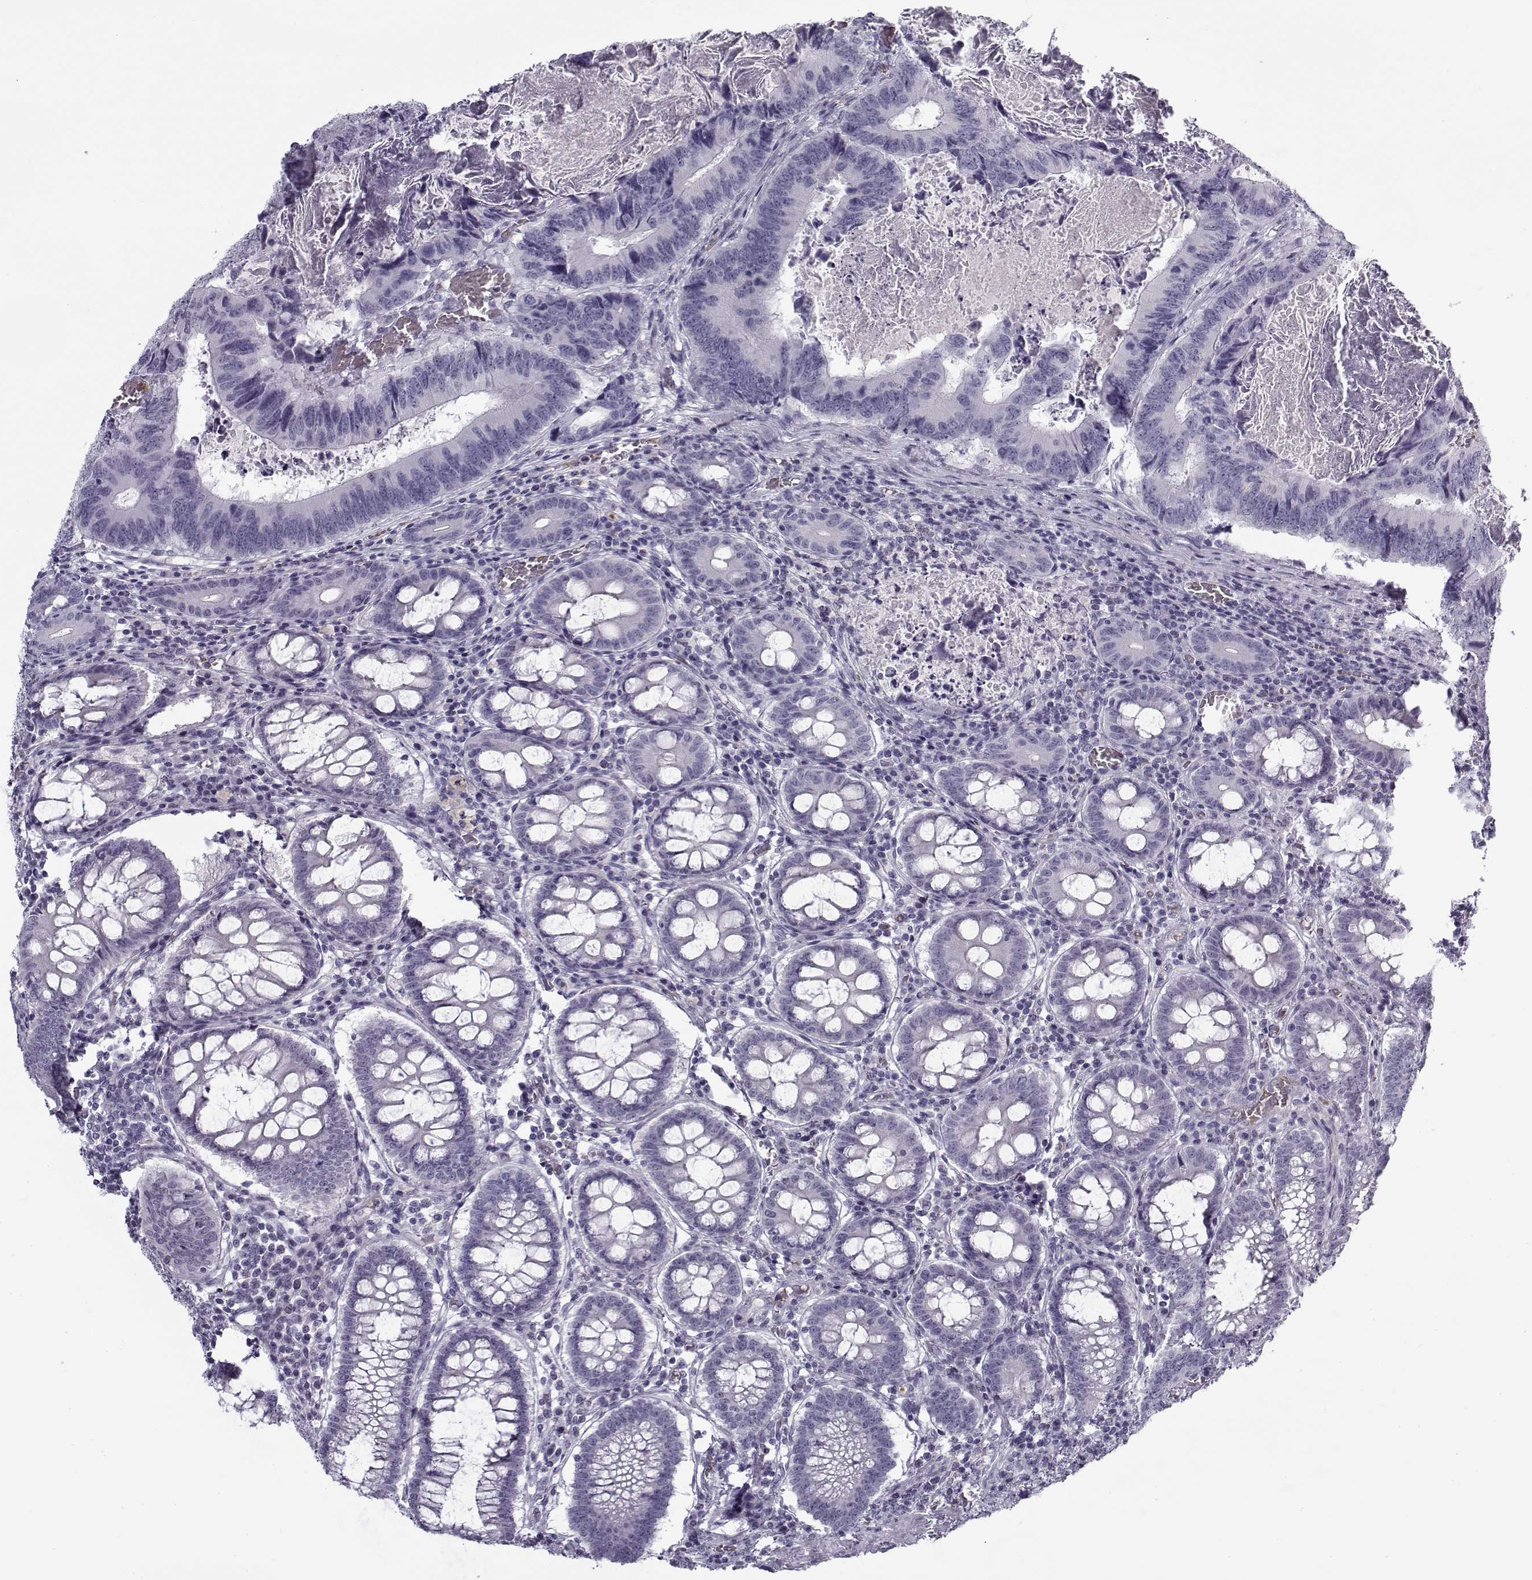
{"staining": {"intensity": "negative", "quantity": "none", "location": "none"}, "tissue": "colorectal cancer", "cell_type": "Tumor cells", "image_type": "cancer", "snomed": [{"axis": "morphology", "description": "Adenocarcinoma, NOS"}, {"axis": "topography", "description": "Colon"}], "caption": "Micrograph shows no significant protein staining in tumor cells of adenocarcinoma (colorectal).", "gene": "SNCA", "patient": {"sex": "female", "age": 82}}